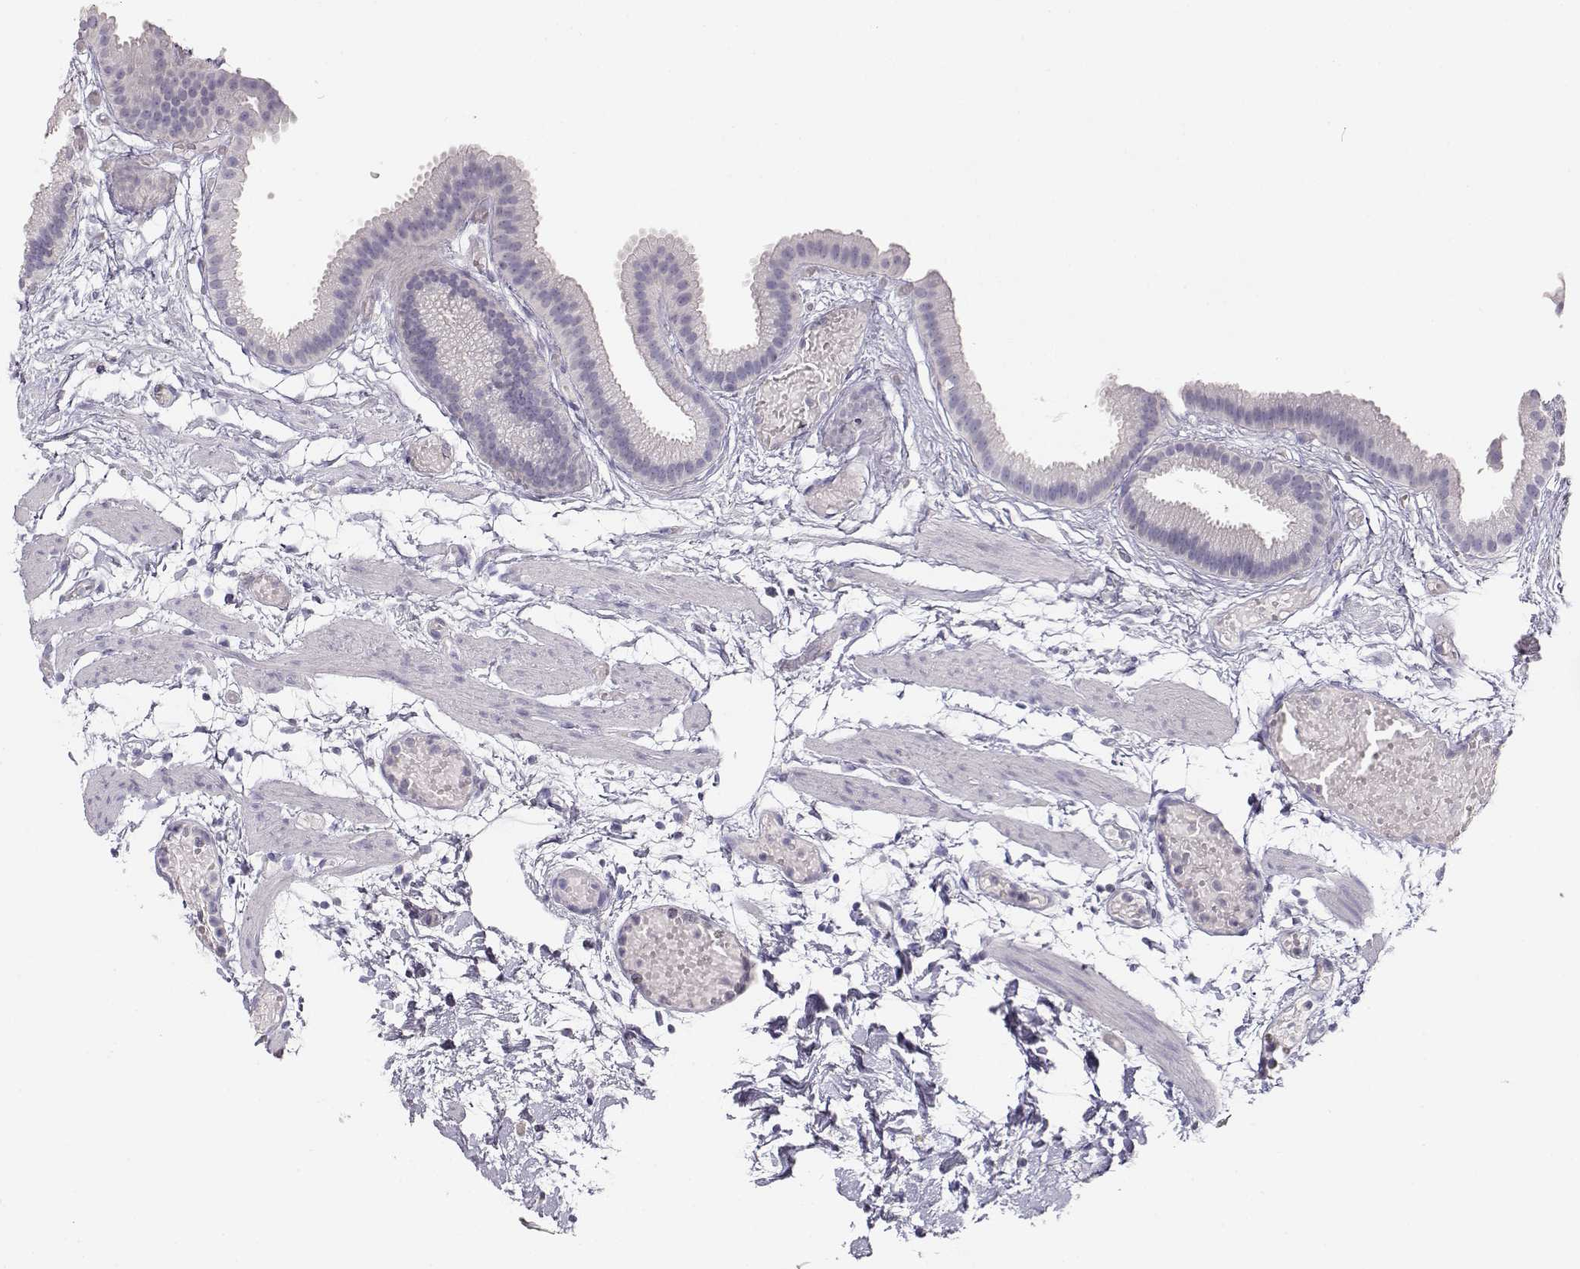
{"staining": {"intensity": "negative", "quantity": "none", "location": "none"}, "tissue": "gallbladder", "cell_type": "Glandular cells", "image_type": "normal", "snomed": [{"axis": "morphology", "description": "Normal tissue, NOS"}, {"axis": "topography", "description": "Gallbladder"}], "caption": "This is a image of immunohistochemistry (IHC) staining of normal gallbladder, which shows no expression in glandular cells. (Brightfield microscopy of DAB (3,3'-diaminobenzidine) IHC at high magnification).", "gene": "LEPR", "patient": {"sex": "female", "age": 45}}